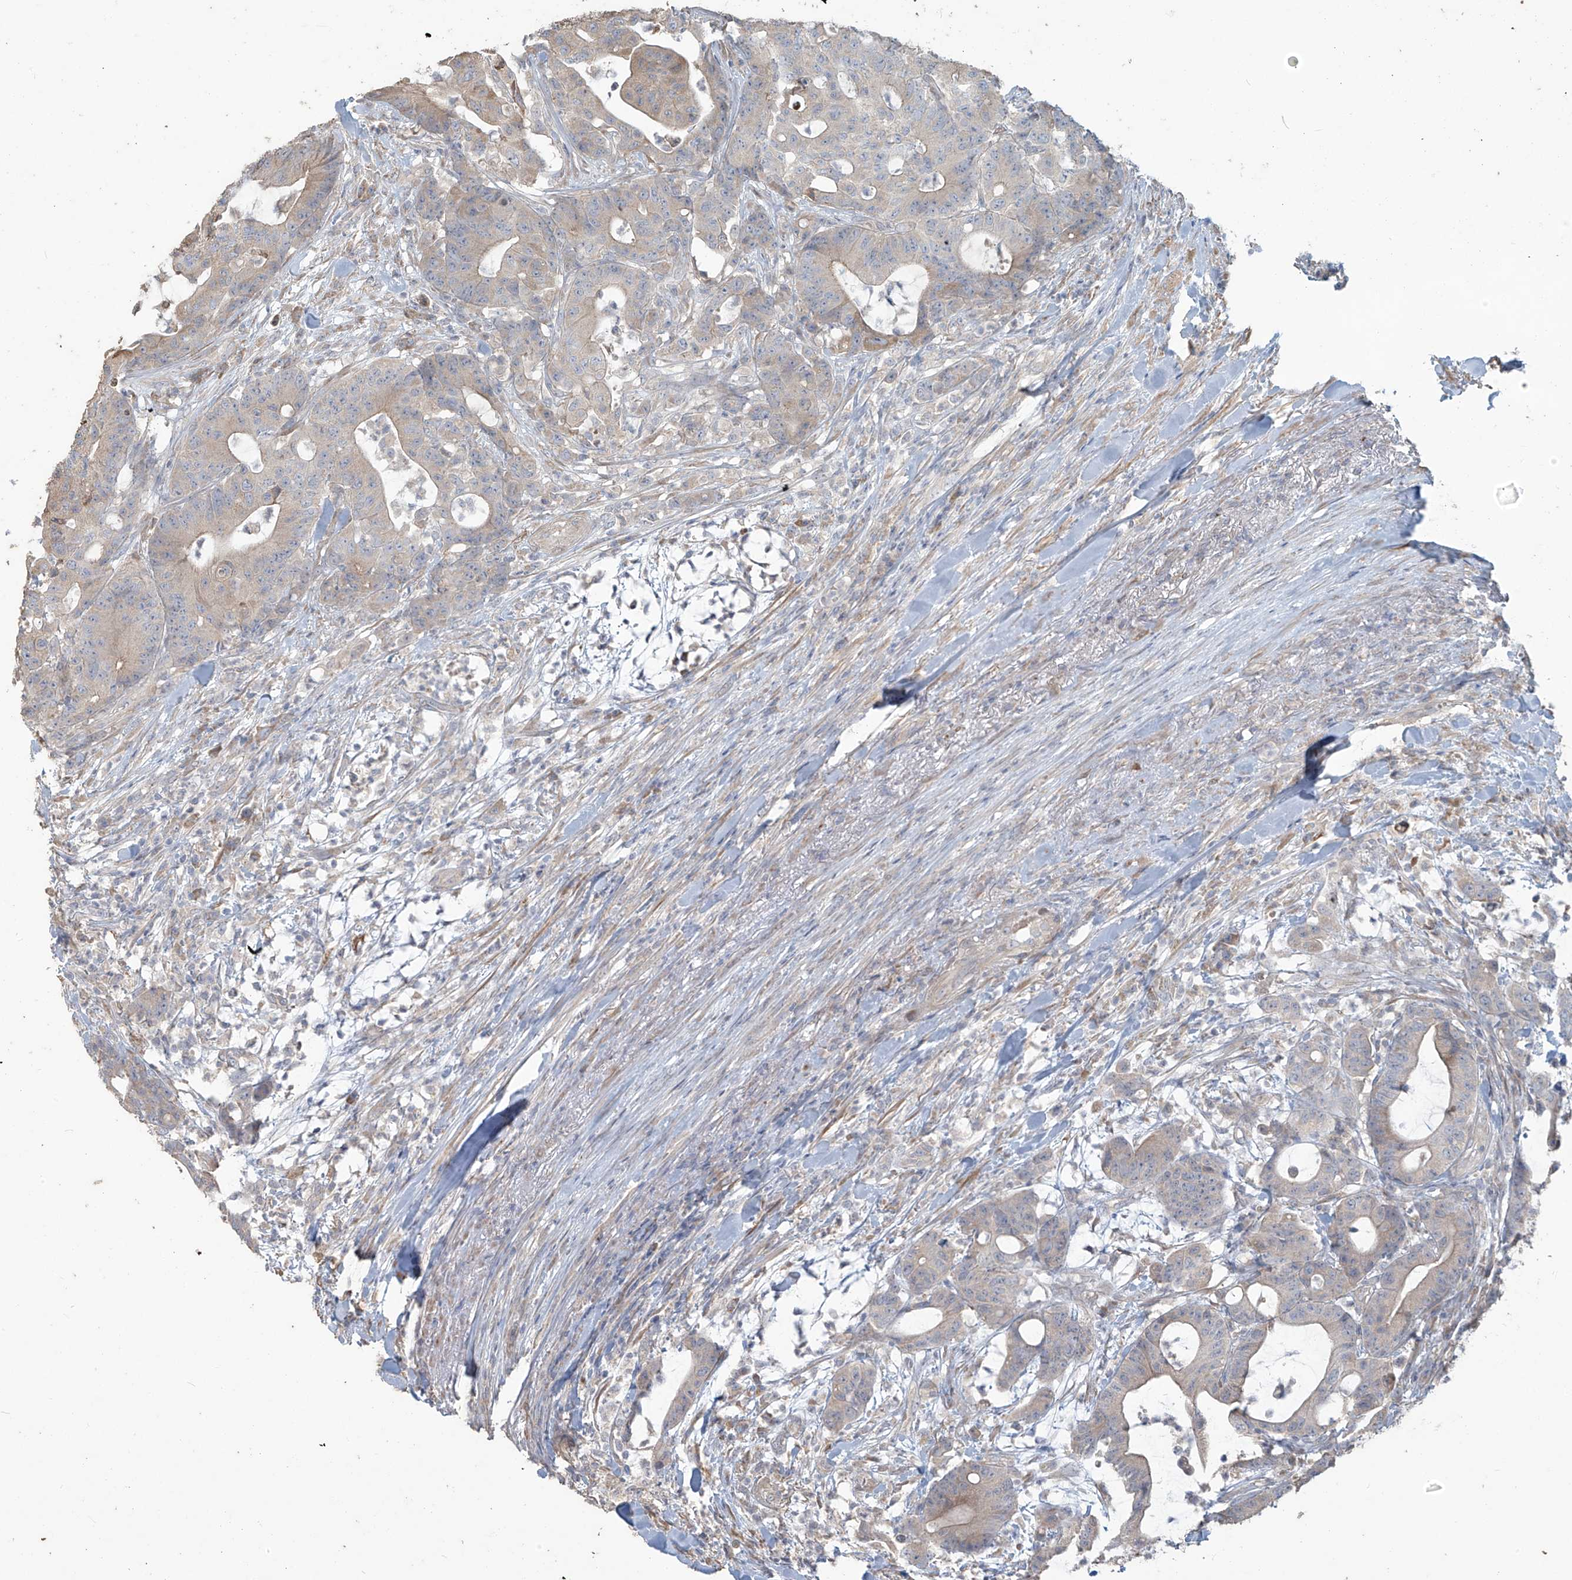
{"staining": {"intensity": "negative", "quantity": "none", "location": "none"}, "tissue": "colorectal cancer", "cell_type": "Tumor cells", "image_type": "cancer", "snomed": [{"axis": "morphology", "description": "Adenocarcinoma, NOS"}, {"axis": "topography", "description": "Colon"}], "caption": "Colorectal adenocarcinoma was stained to show a protein in brown. There is no significant positivity in tumor cells.", "gene": "MAGIX", "patient": {"sex": "female", "age": 84}}